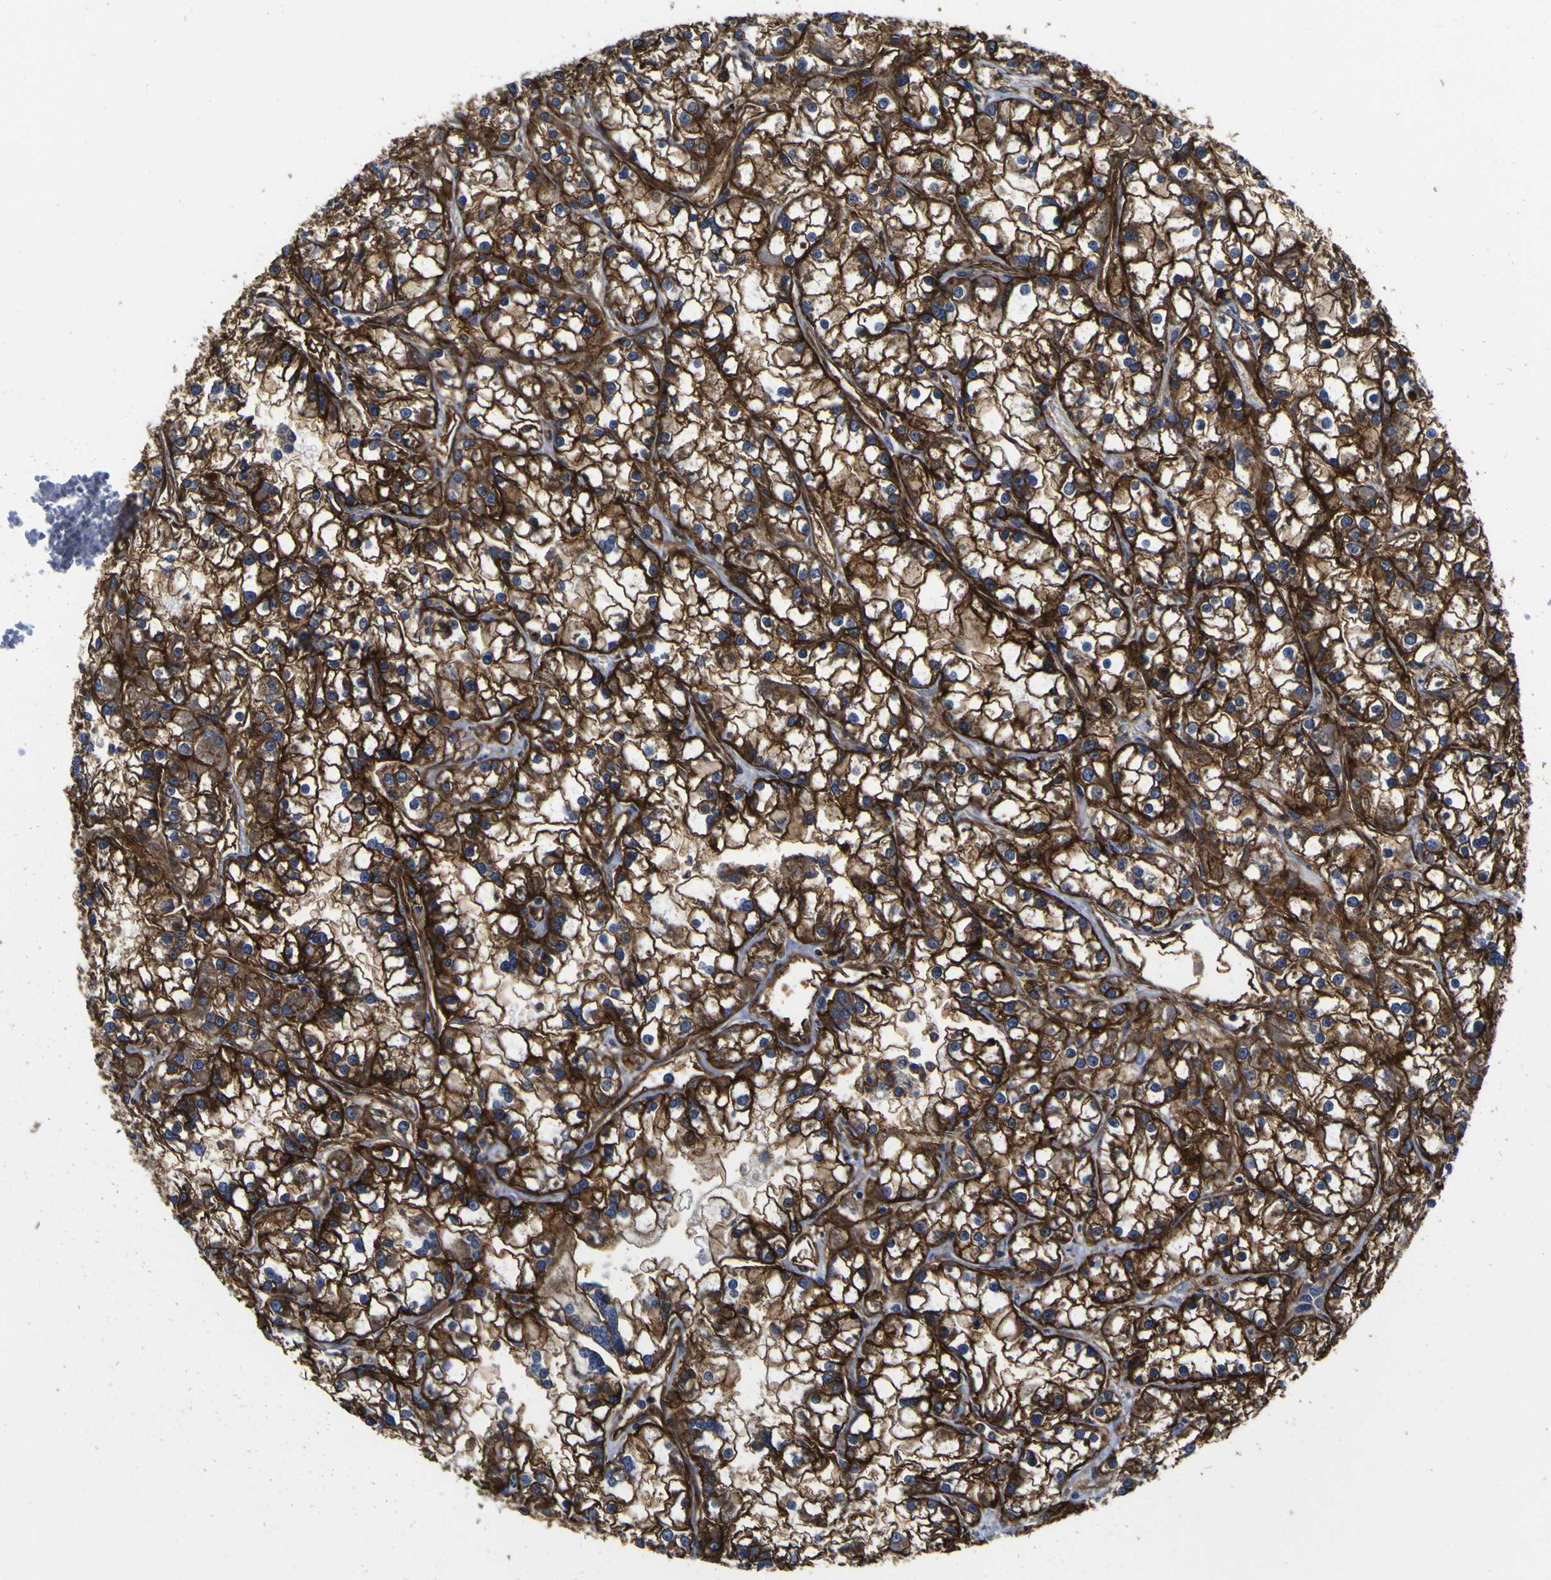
{"staining": {"intensity": "strong", "quantity": ">75%", "location": "cytoplasmic/membranous"}, "tissue": "renal cancer", "cell_type": "Tumor cells", "image_type": "cancer", "snomed": [{"axis": "morphology", "description": "Adenocarcinoma, NOS"}, {"axis": "topography", "description": "Kidney"}], "caption": "Renal adenocarcinoma stained with DAB IHC demonstrates high levels of strong cytoplasmic/membranous positivity in approximately >75% of tumor cells. (Stains: DAB (3,3'-diaminobenzidine) in brown, nuclei in blue, Microscopy: brightfield microscopy at high magnification).", "gene": "CD151", "patient": {"sex": "female", "age": 52}}